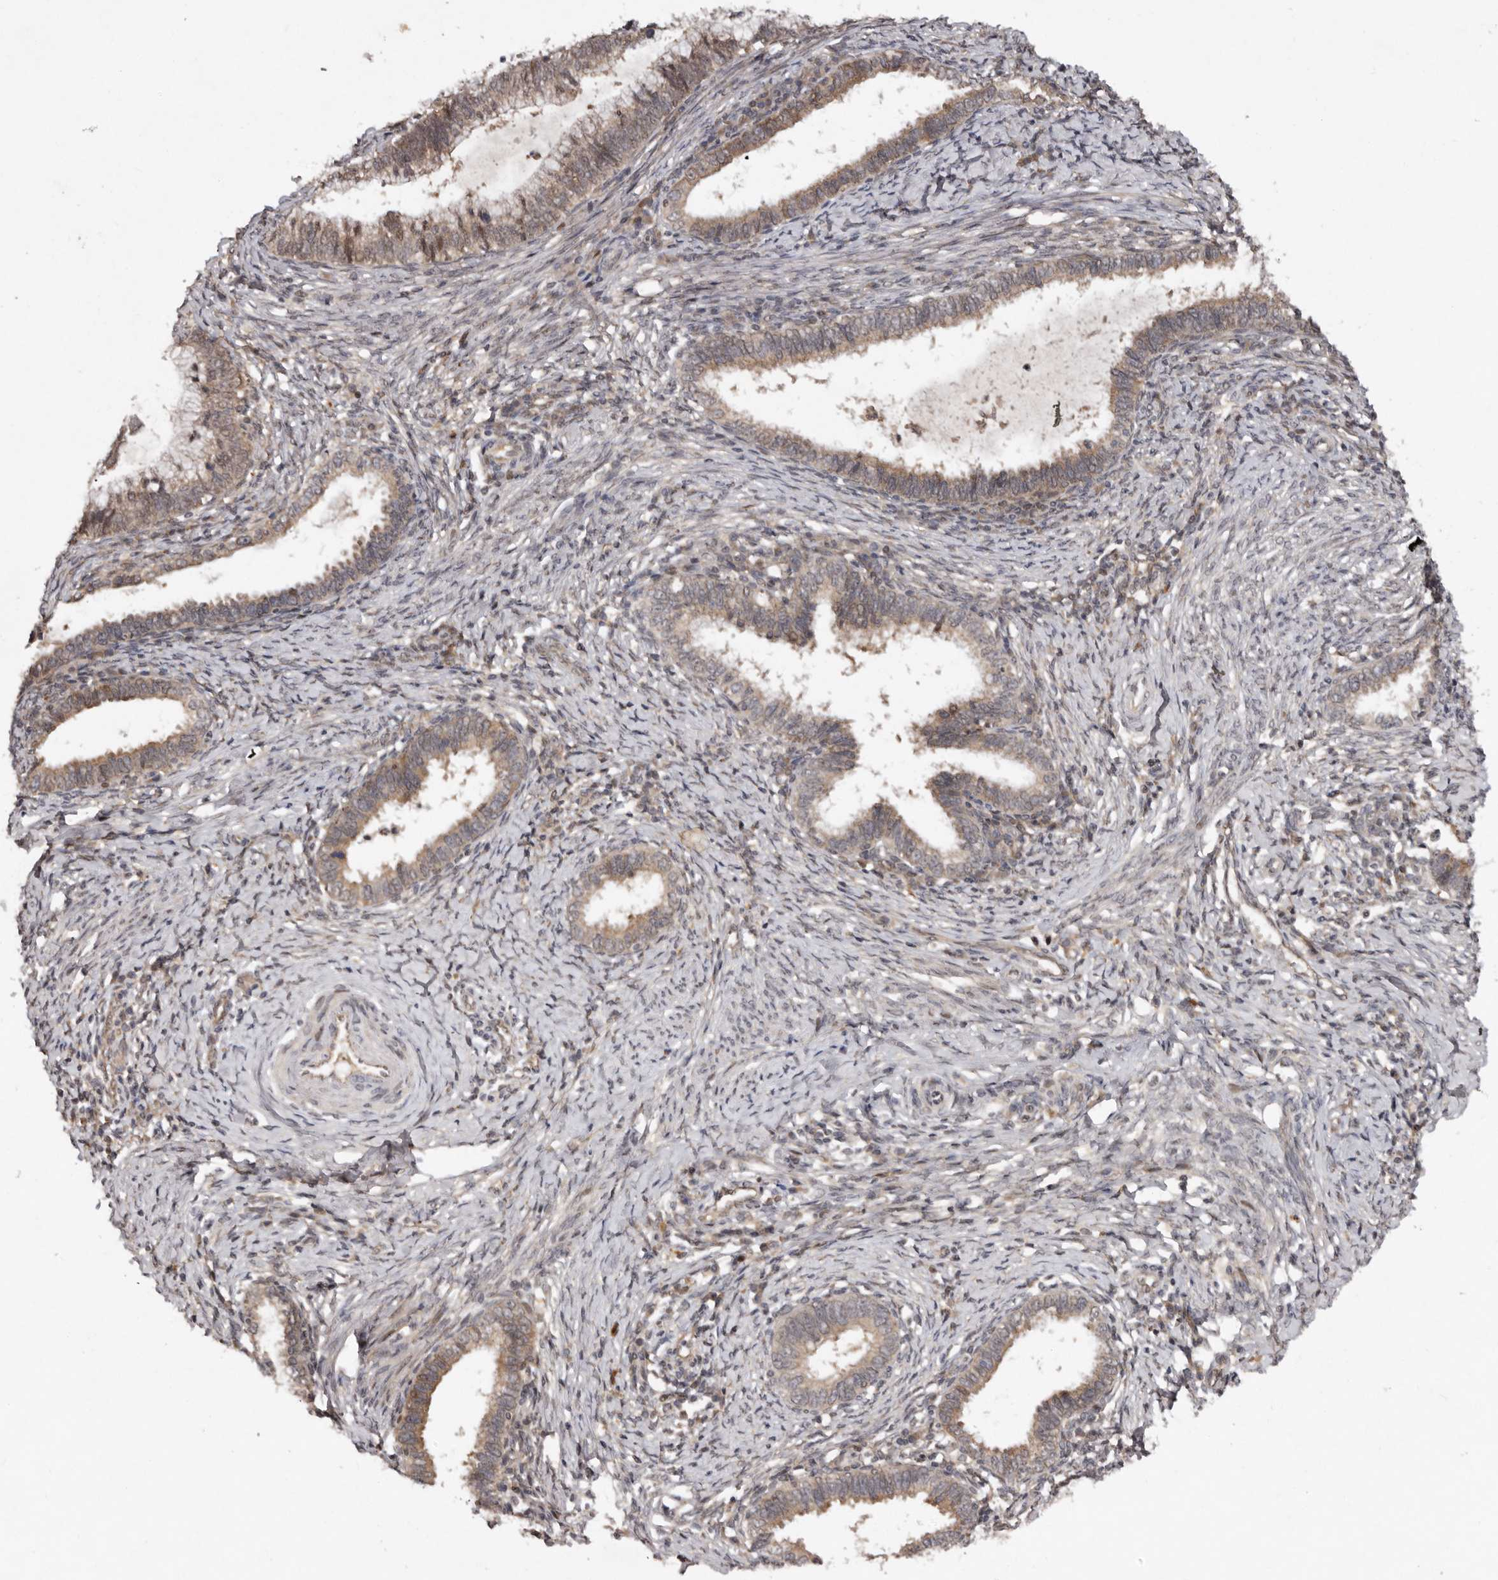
{"staining": {"intensity": "moderate", "quantity": ">75%", "location": "cytoplasmic/membranous"}, "tissue": "cervical cancer", "cell_type": "Tumor cells", "image_type": "cancer", "snomed": [{"axis": "morphology", "description": "Adenocarcinoma, NOS"}, {"axis": "topography", "description": "Cervix"}], "caption": "Adenocarcinoma (cervical) tissue shows moderate cytoplasmic/membranous staining in approximately >75% of tumor cells, visualized by immunohistochemistry.", "gene": "ABL1", "patient": {"sex": "female", "age": 36}}